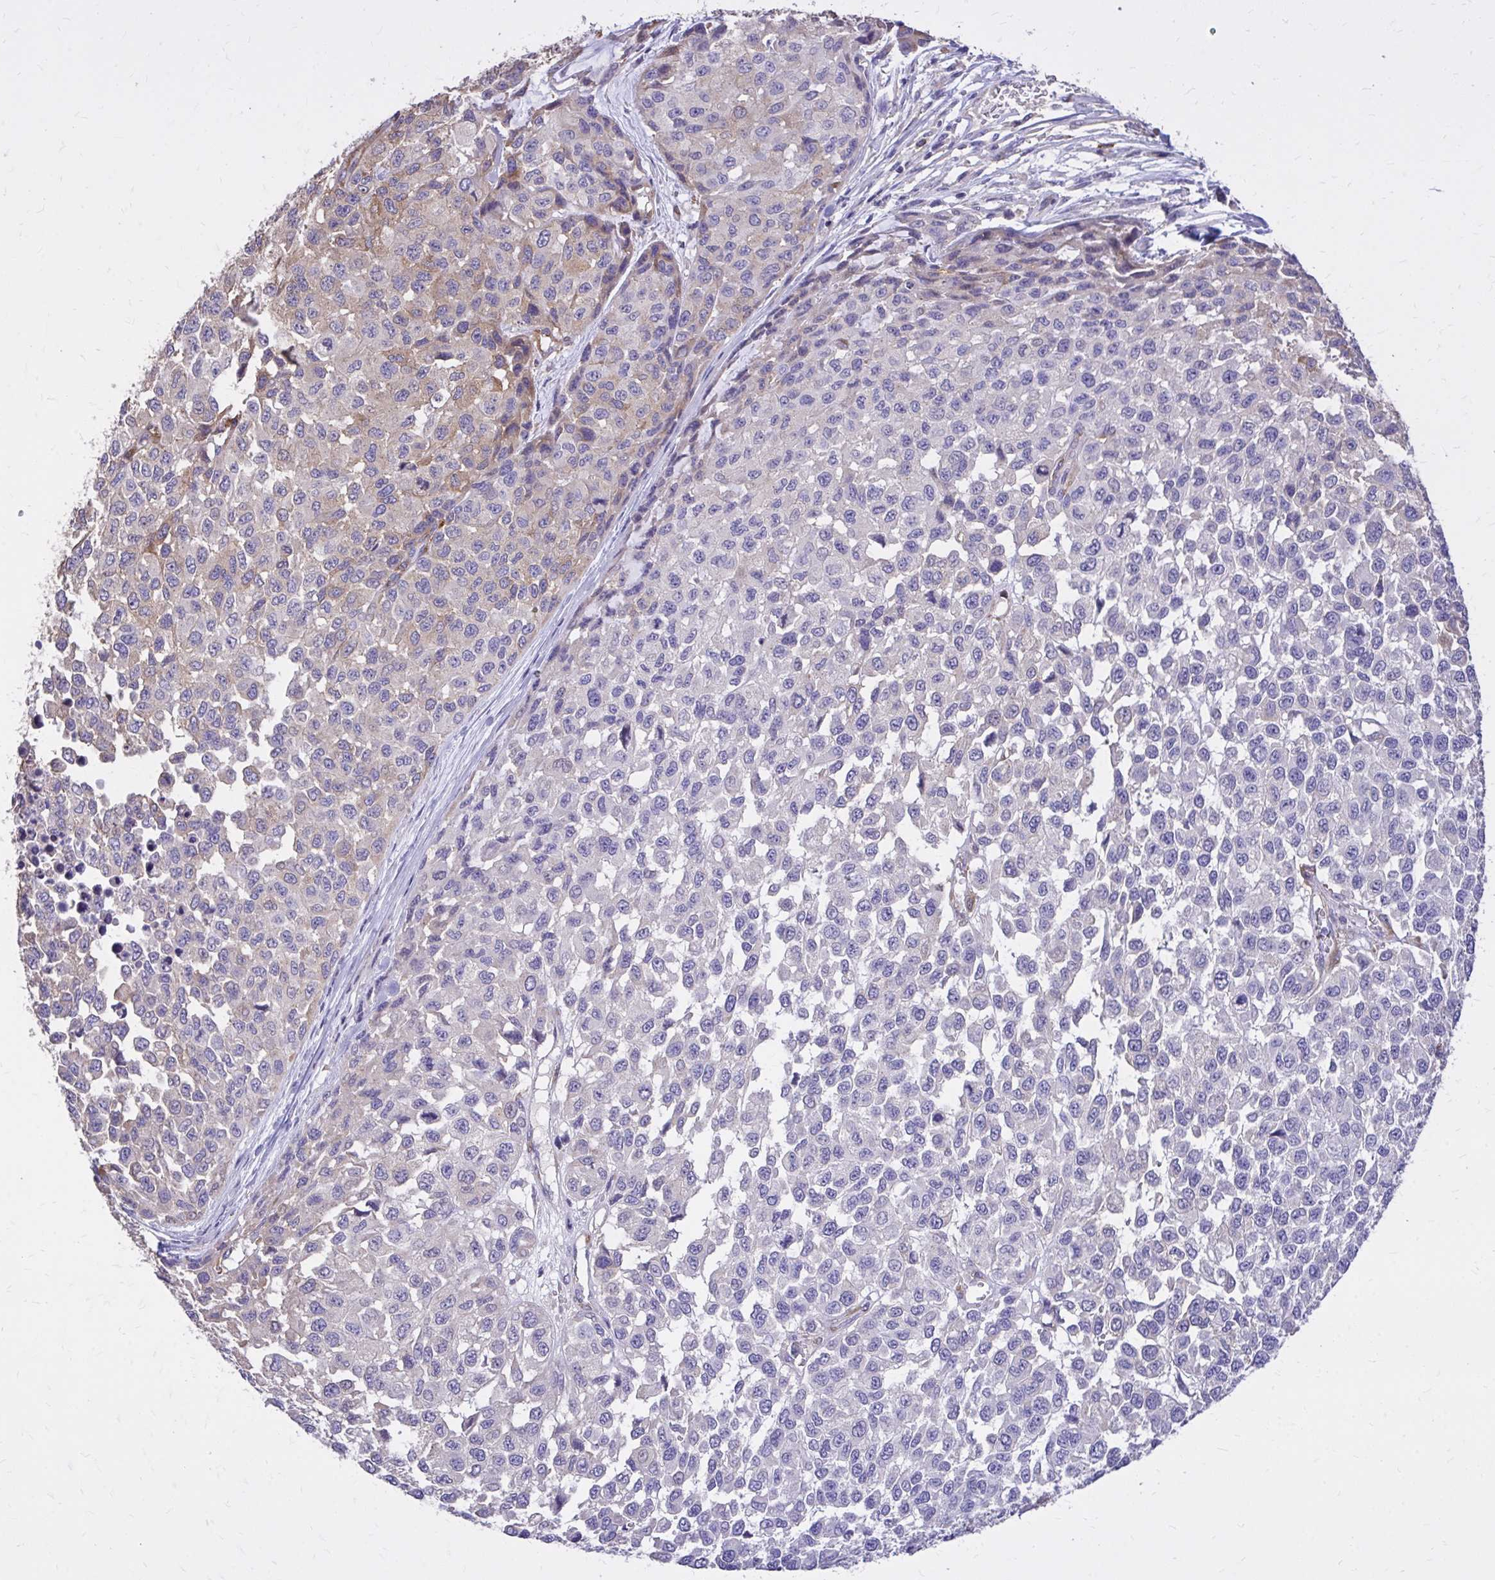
{"staining": {"intensity": "moderate", "quantity": "<25%", "location": "cytoplasmic/membranous"}, "tissue": "melanoma", "cell_type": "Tumor cells", "image_type": "cancer", "snomed": [{"axis": "morphology", "description": "Malignant melanoma, NOS"}, {"axis": "topography", "description": "Skin"}], "caption": "A histopathology image showing moderate cytoplasmic/membranous staining in about <25% of tumor cells in malignant melanoma, as visualized by brown immunohistochemical staining.", "gene": "EPB41L1", "patient": {"sex": "male", "age": 62}}